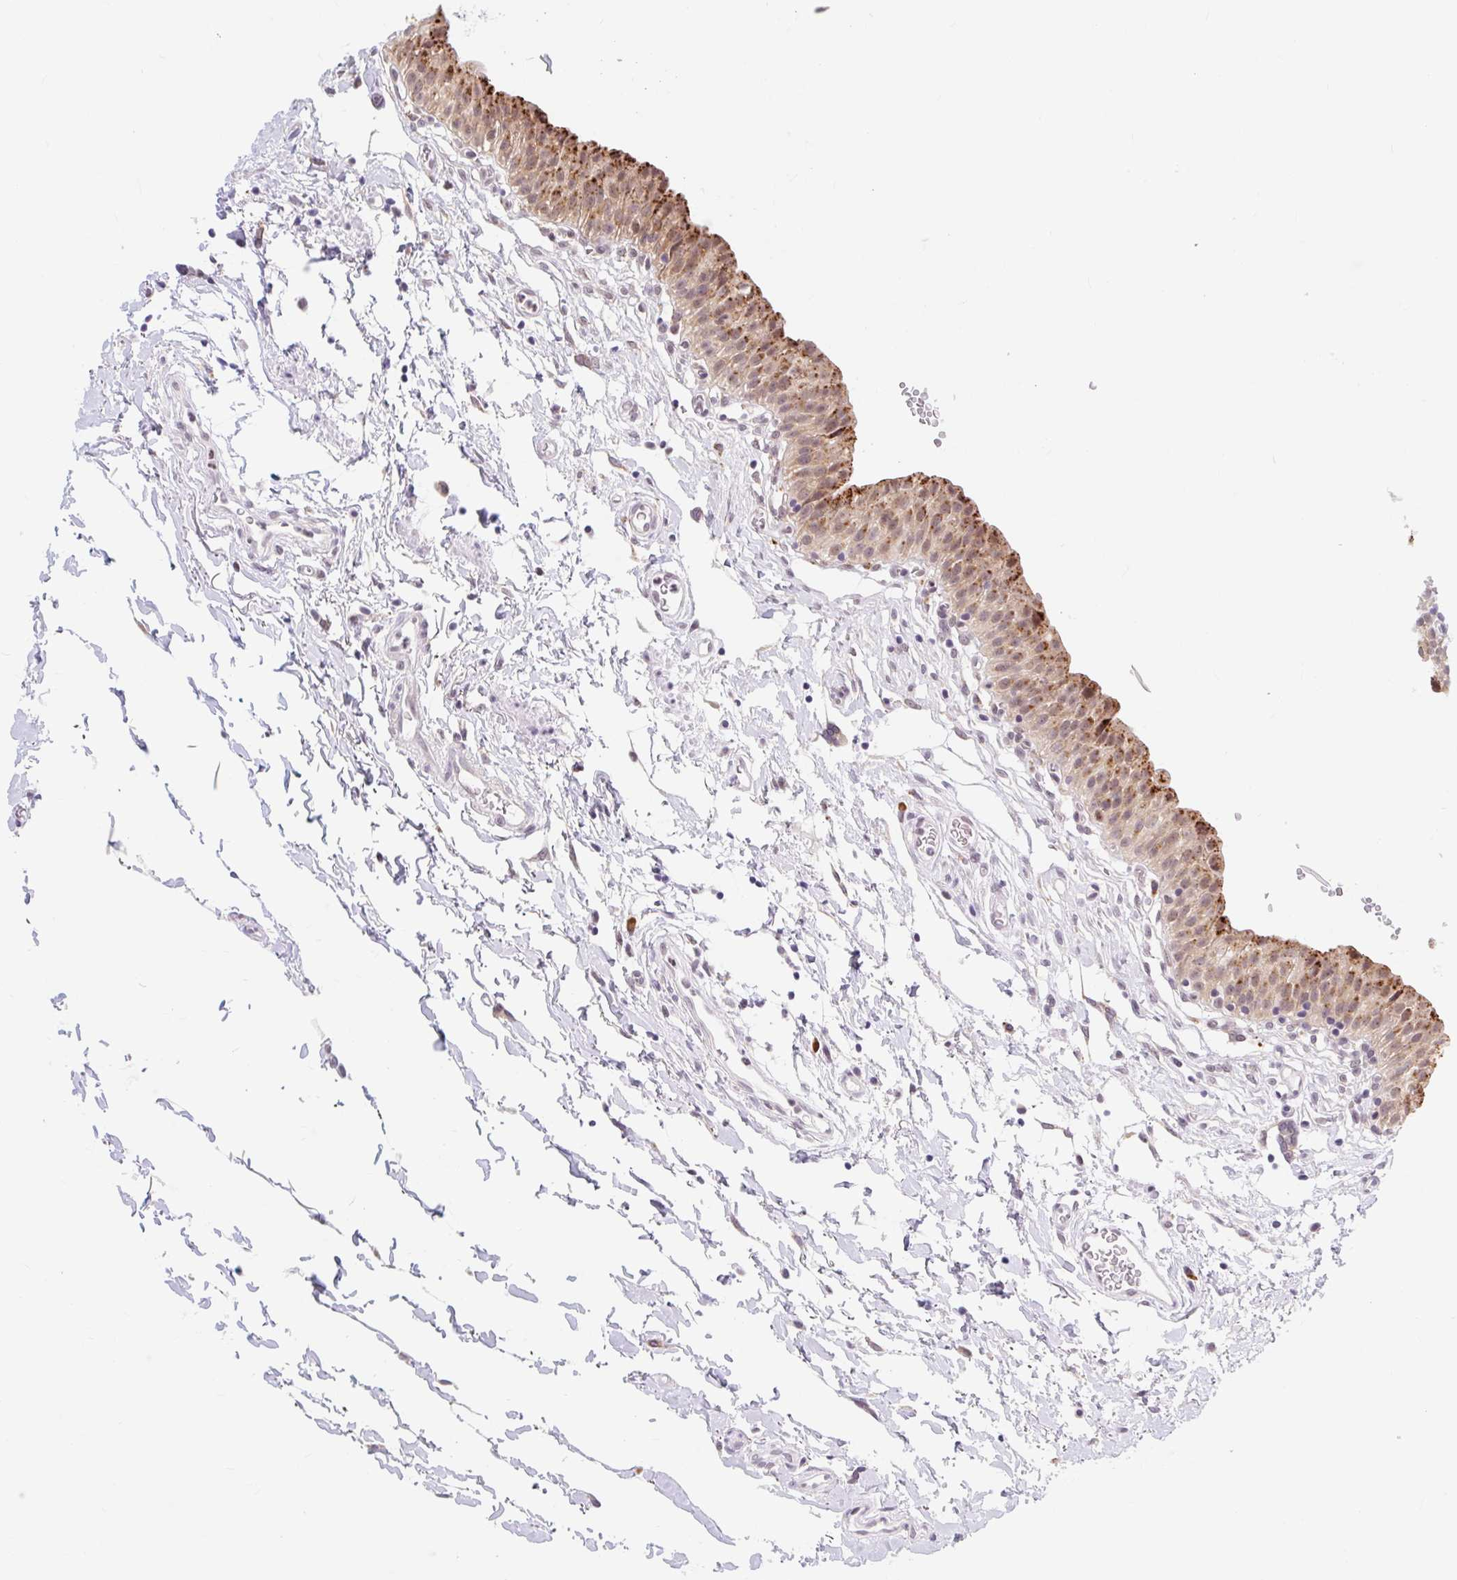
{"staining": {"intensity": "moderate", "quantity": ">75%", "location": "cytoplasmic/membranous,nuclear"}, "tissue": "urinary bladder", "cell_type": "Urothelial cells", "image_type": "normal", "snomed": [{"axis": "morphology", "description": "Normal tissue, NOS"}, {"axis": "topography", "description": "Urinary bladder"}, {"axis": "topography", "description": "Peripheral nerve tissue"}], "caption": "This image demonstrates normal urinary bladder stained with IHC to label a protein in brown. The cytoplasmic/membranous,nuclear of urothelial cells show moderate positivity for the protein. Nuclei are counter-stained blue.", "gene": "SRSF10", "patient": {"sex": "male", "age": 55}}